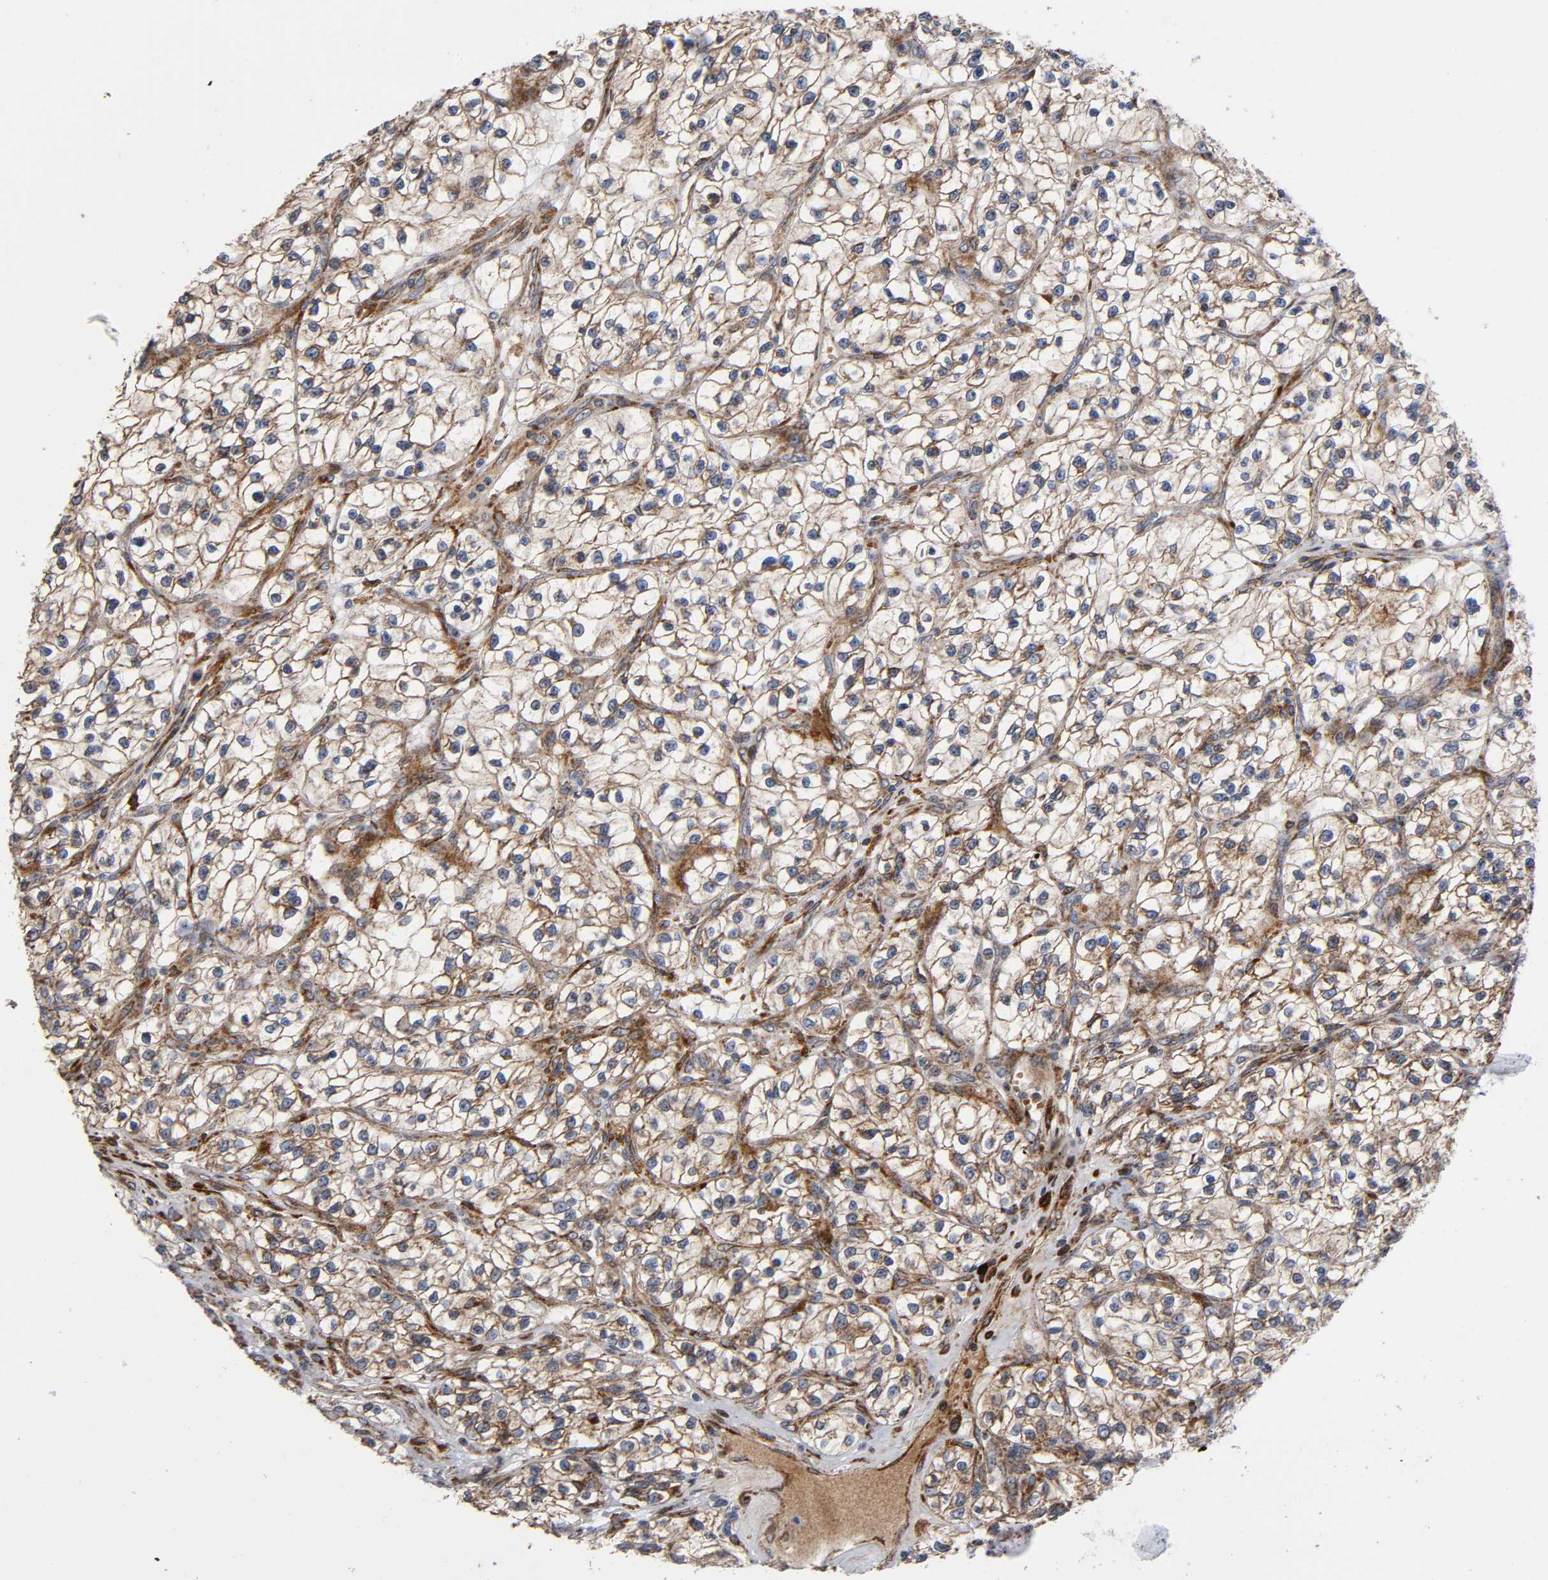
{"staining": {"intensity": "weak", "quantity": "25%-75%", "location": "cytoplasmic/membranous"}, "tissue": "renal cancer", "cell_type": "Tumor cells", "image_type": "cancer", "snomed": [{"axis": "morphology", "description": "Adenocarcinoma, NOS"}, {"axis": "topography", "description": "Kidney"}], "caption": "Weak cytoplasmic/membranous positivity for a protein is present in about 25%-75% of tumor cells of renal adenocarcinoma using immunohistochemistry.", "gene": "MAP3K1", "patient": {"sex": "female", "age": 57}}